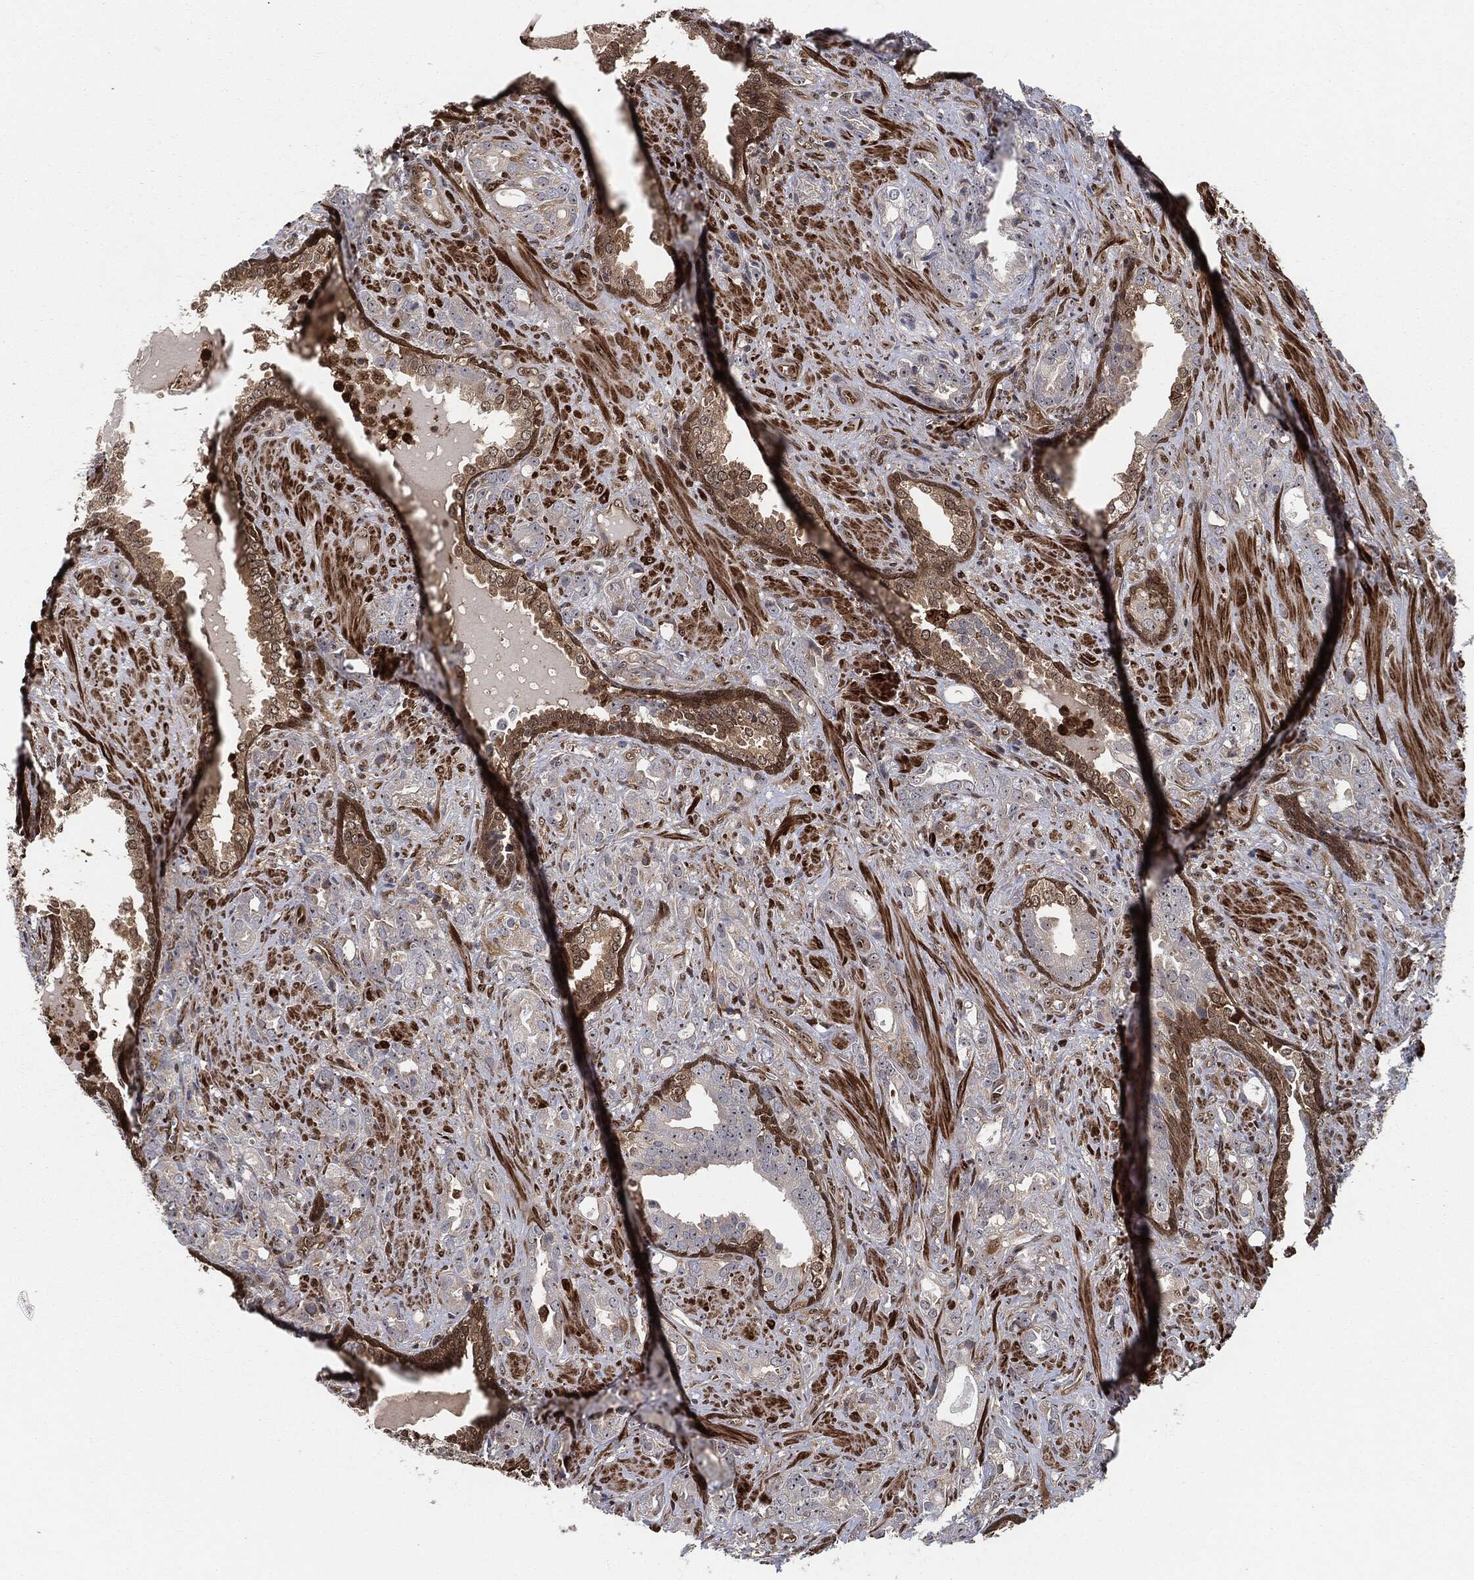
{"staining": {"intensity": "negative", "quantity": "none", "location": "none"}, "tissue": "prostate cancer", "cell_type": "Tumor cells", "image_type": "cancer", "snomed": [{"axis": "morphology", "description": "Adenocarcinoma, NOS"}, {"axis": "topography", "description": "Prostate"}], "caption": "IHC image of neoplastic tissue: human prostate adenocarcinoma stained with DAB (3,3'-diaminobenzidine) exhibits no significant protein expression in tumor cells.", "gene": "CAPRIN2", "patient": {"sex": "male", "age": 57}}